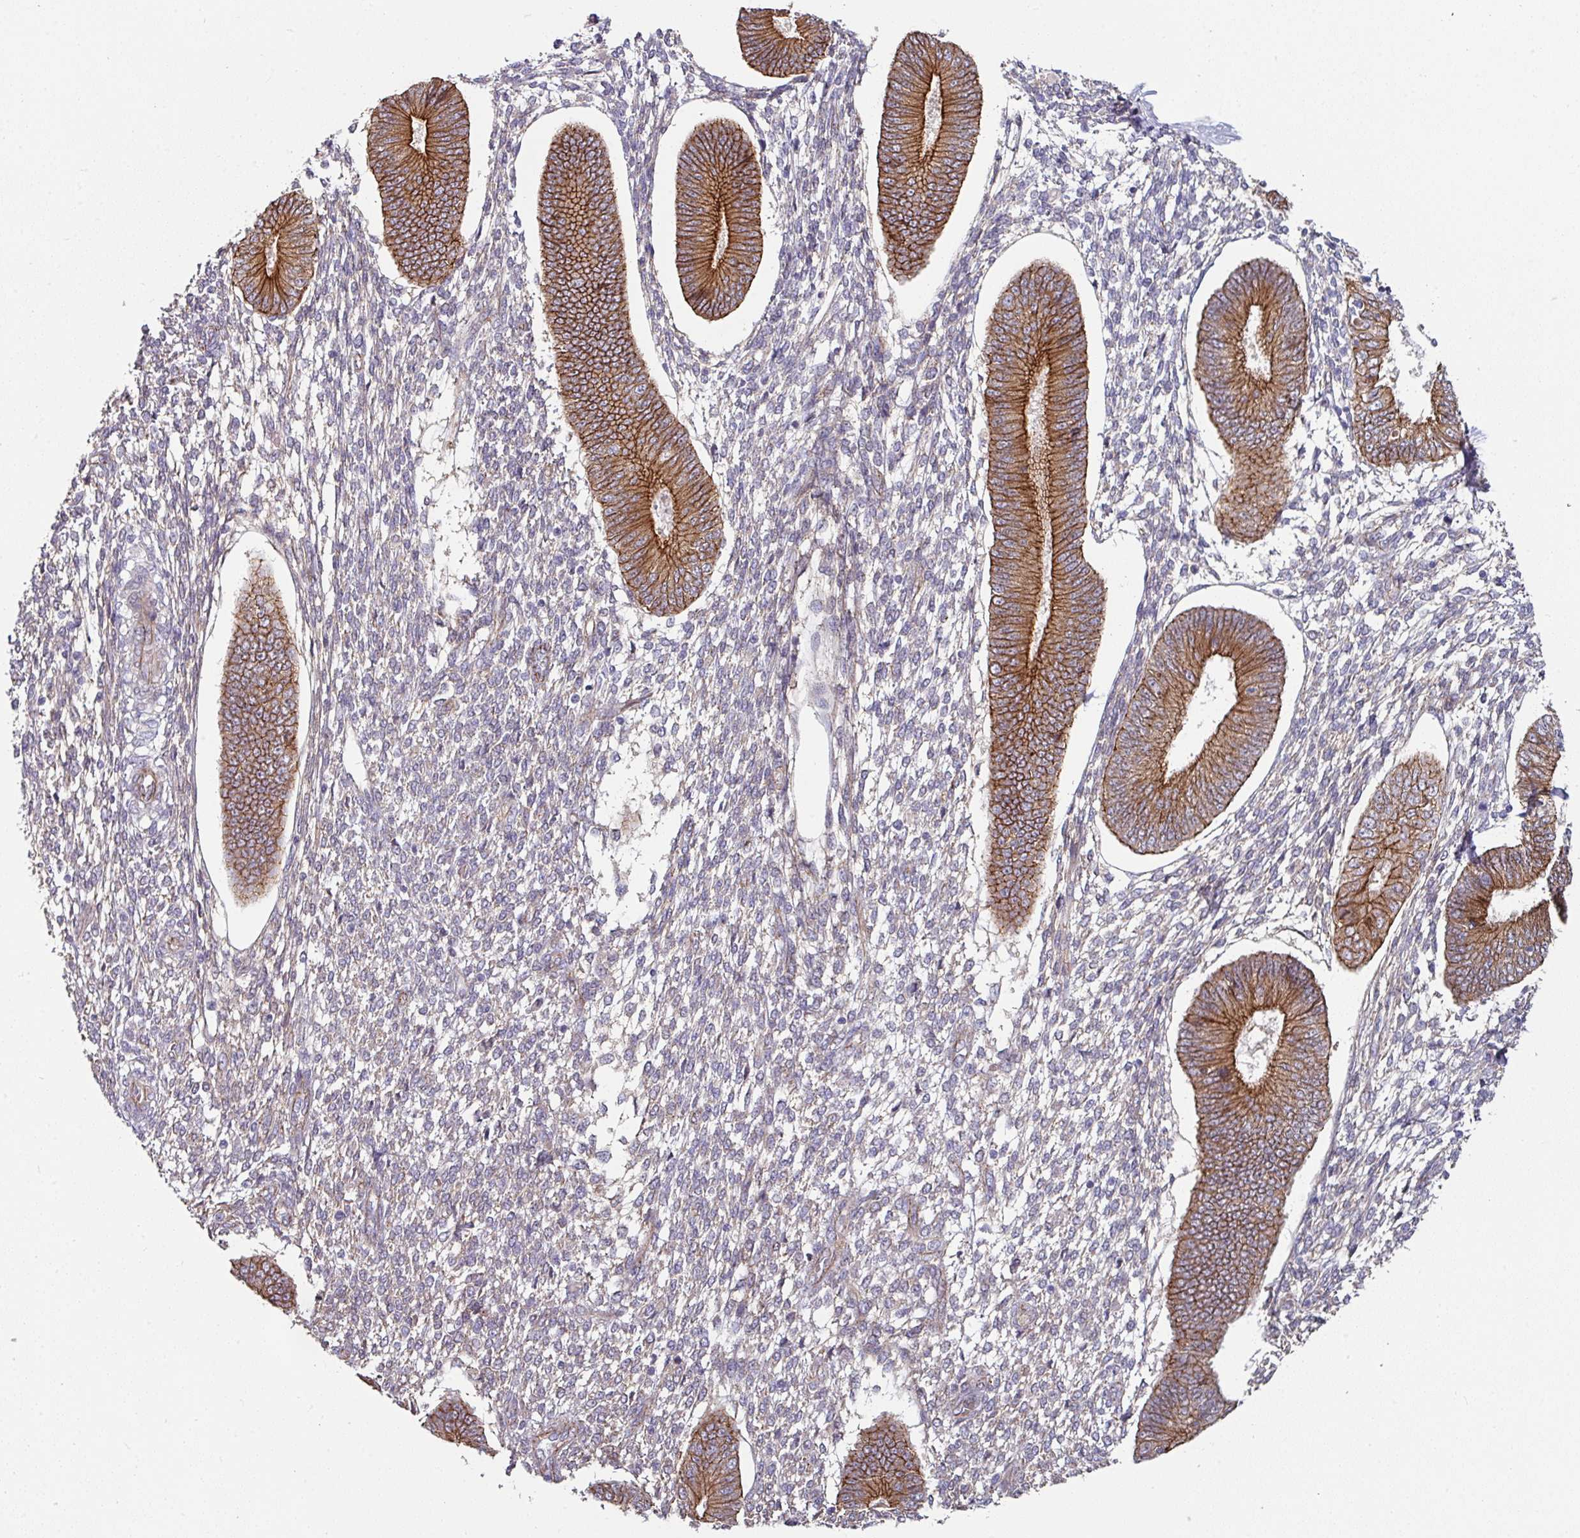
{"staining": {"intensity": "weak", "quantity": "25%-75%", "location": "cytoplasmic/membranous"}, "tissue": "endometrium", "cell_type": "Cells in endometrial stroma", "image_type": "normal", "snomed": [{"axis": "morphology", "description": "Normal tissue, NOS"}, {"axis": "topography", "description": "Endometrium"}], "caption": "This is a photomicrograph of IHC staining of benign endometrium, which shows weak staining in the cytoplasmic/membranous of cells in endometrial stroma.", "gene": "JUP", "patient": {"sex": "female", "age": 49}}